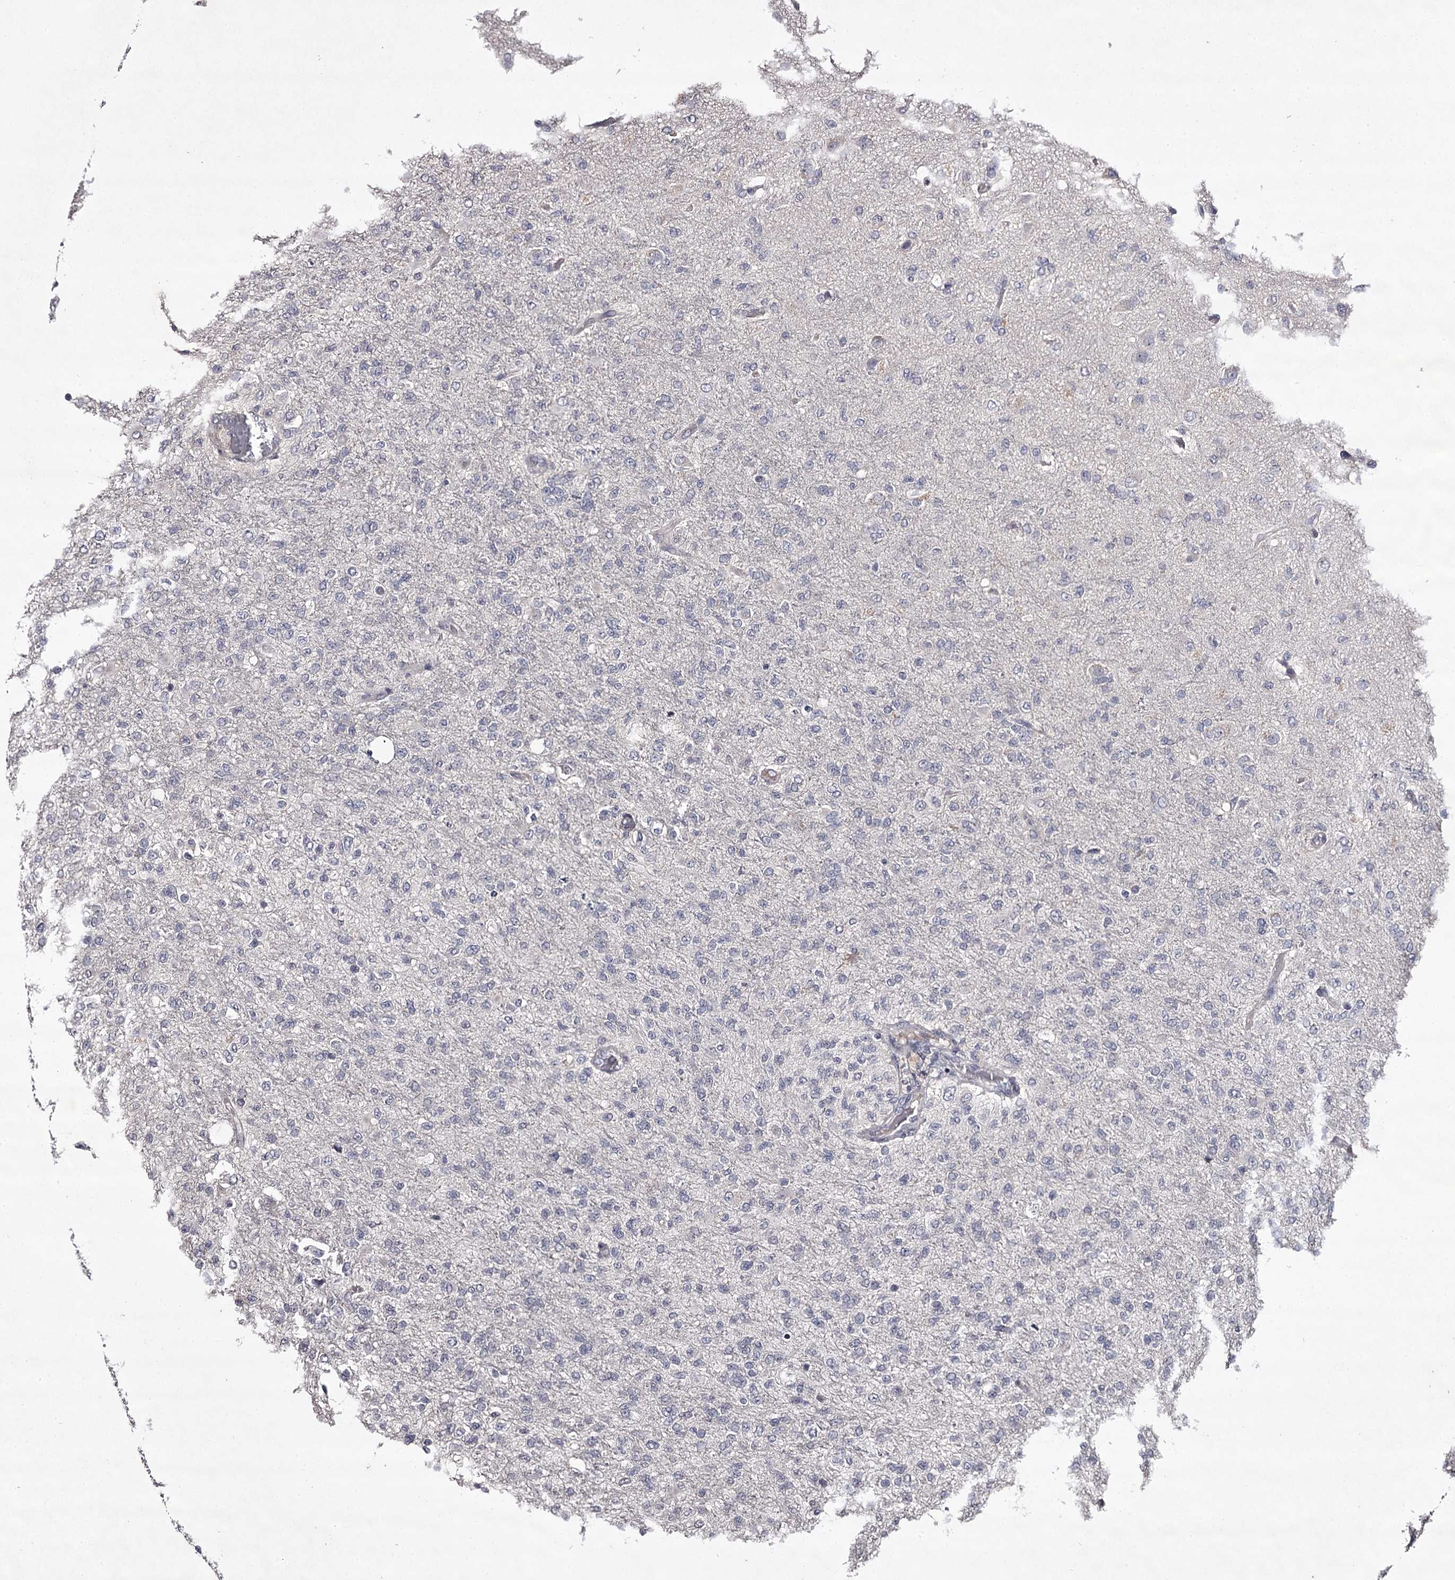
{"staining": {"intensity": "negative", "quantity": "none", "location": "none"}, "tissue": "glioma", "cell_type": "Tumor cells", "image_type": "cancer", "snomed": [{"axis": "morphology", "description": "Glioma, malignant, High grade"}, {"axis": "topography", "description": "Brain"}], "caption": "This is a photomicrograph of IHC staining of glioma, which shows no staining in tumor cells. Brightfield microscopy of immunohistochemistry stained with DAB (3,3'-diaminobenzidine) (brown) and hematoxylin (blue), captured at high magnification.", "gene": "PRM2", "patient": {"sex": "female", "age": 74}}